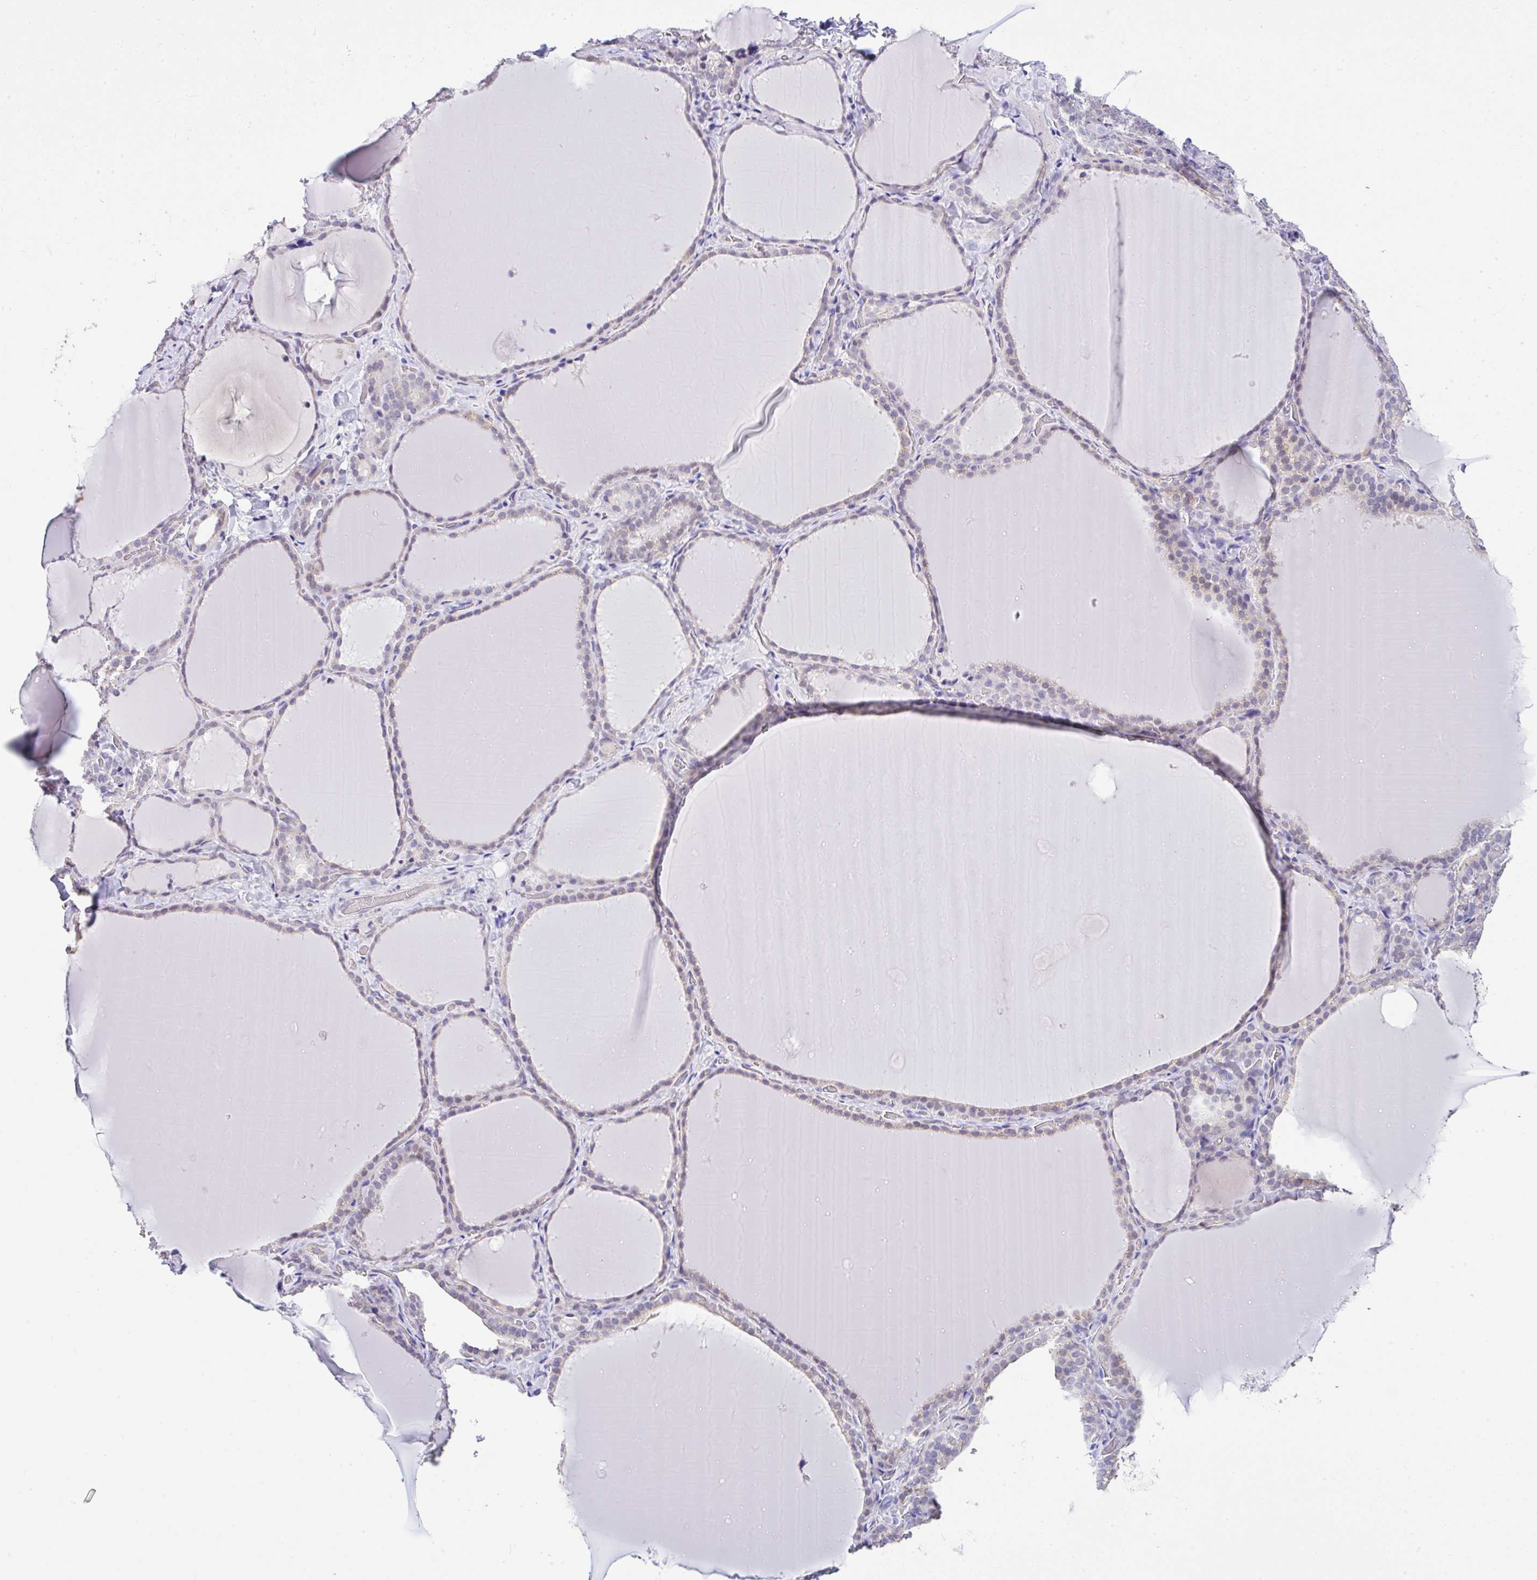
{"staining": {"intensity": "negative", "quantity": "none", "location": "none"}, "tissue": "thyroid gland", "cell_type": "Glandular cells", "image_type": "normal", "snomed": [{"axis": "morphology", "description": "Normal tissue, NOS"}, {"axis": "topography", "description": "Thyroid gland"}], "caption": "The image shows no staining of glandular cells in benign thyroid gland. (DAB immunohistochemistry, high magnification).", "gene": "CTU1", "patient": {"sex": "female", "age": 22}}